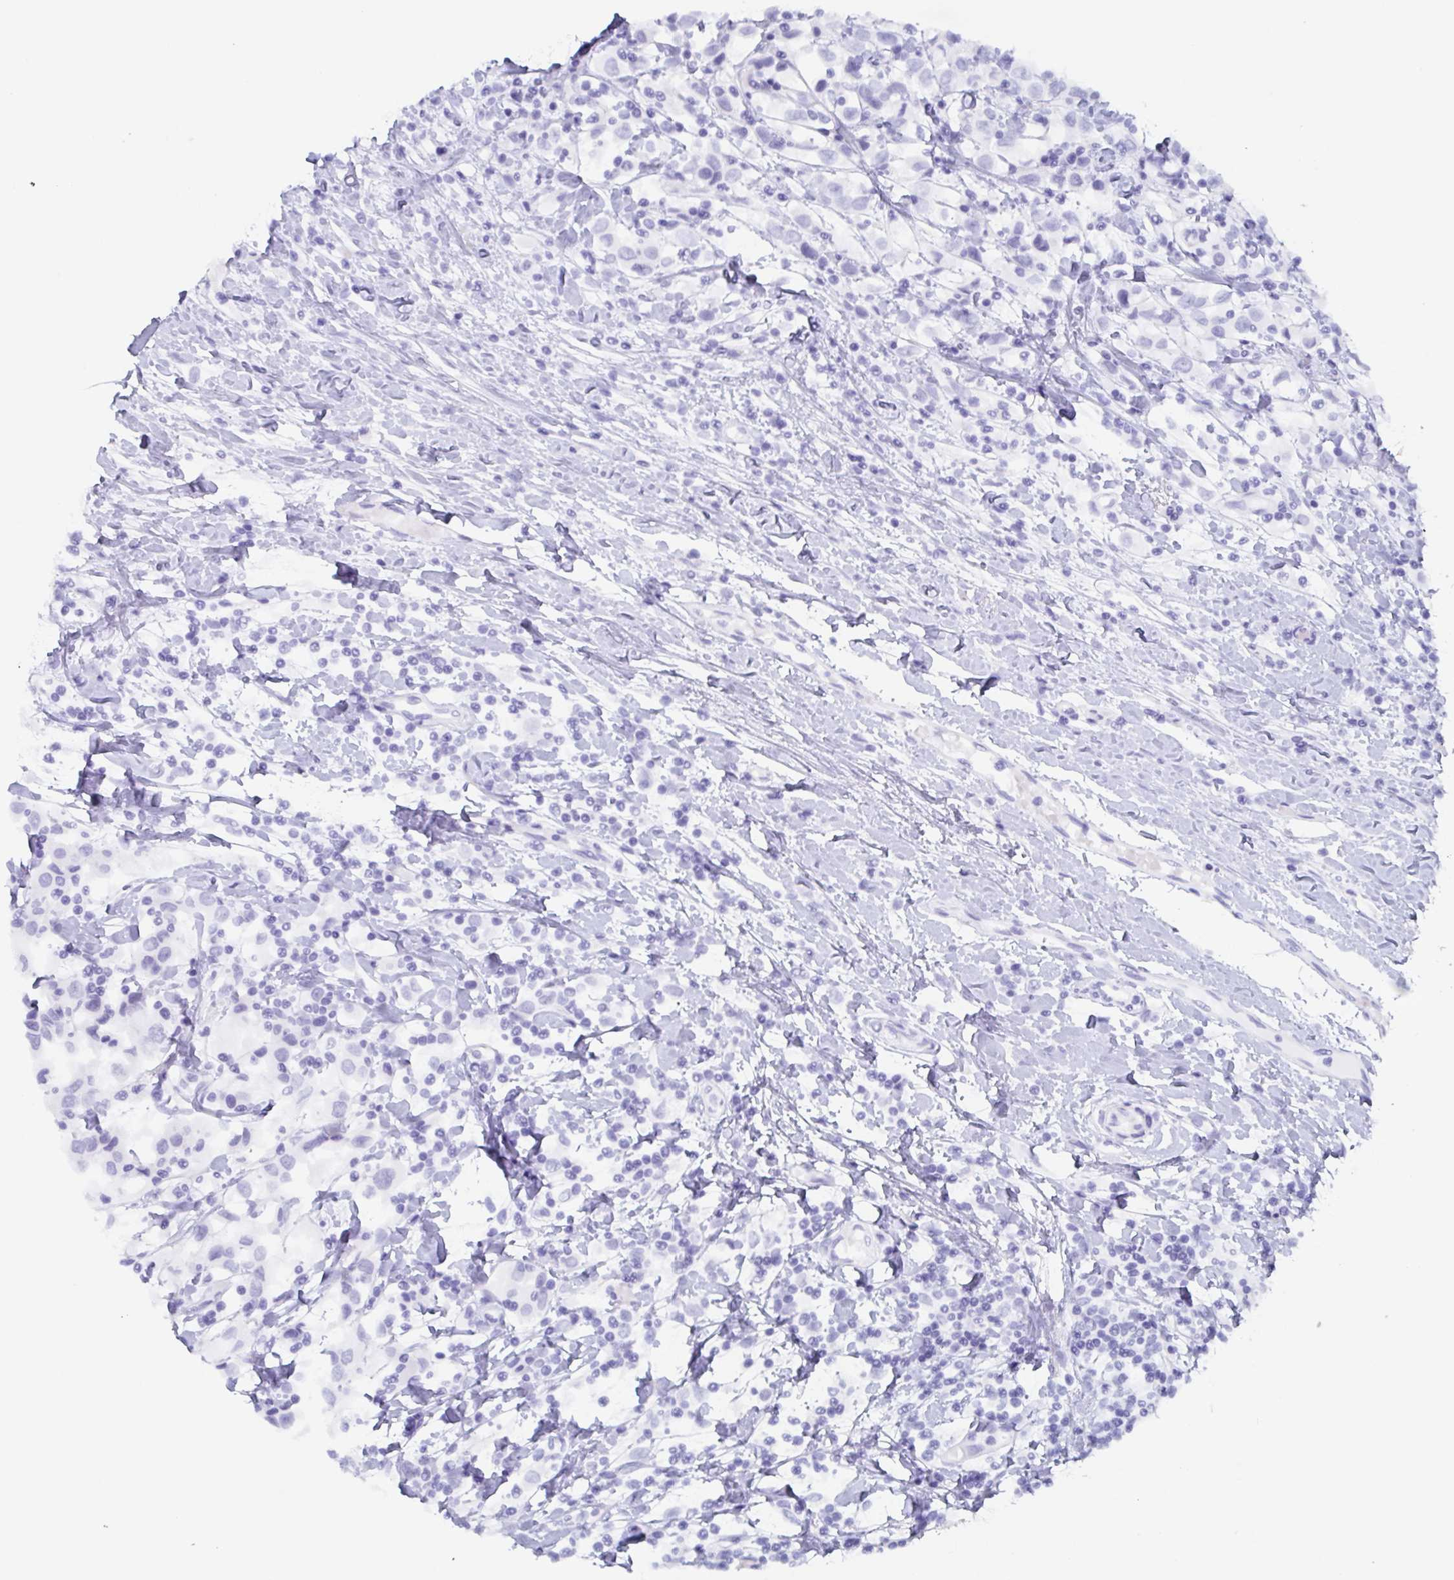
{"staining": {"intensity": "negative", "quantity": "none", "location": "none"}, "tissue": "breast cancer", "cell_type": "Tumor cells", "image_type": "cancer", "snomed": [{"axis": "morphology", "description": "Duct carcinoma"}, {"axis": "topography", "description": "Breast"}], "caption": "Tumor cells are negative for brown protein staining in breast cancer (invasive ductal carcinoma). (DAB (3,3'-diaminobenzidine) IHC visualized using brightfield microscopy, high magnification).", "gene": "AGFG2", "patient": {"sex": "female", "age": 61}}